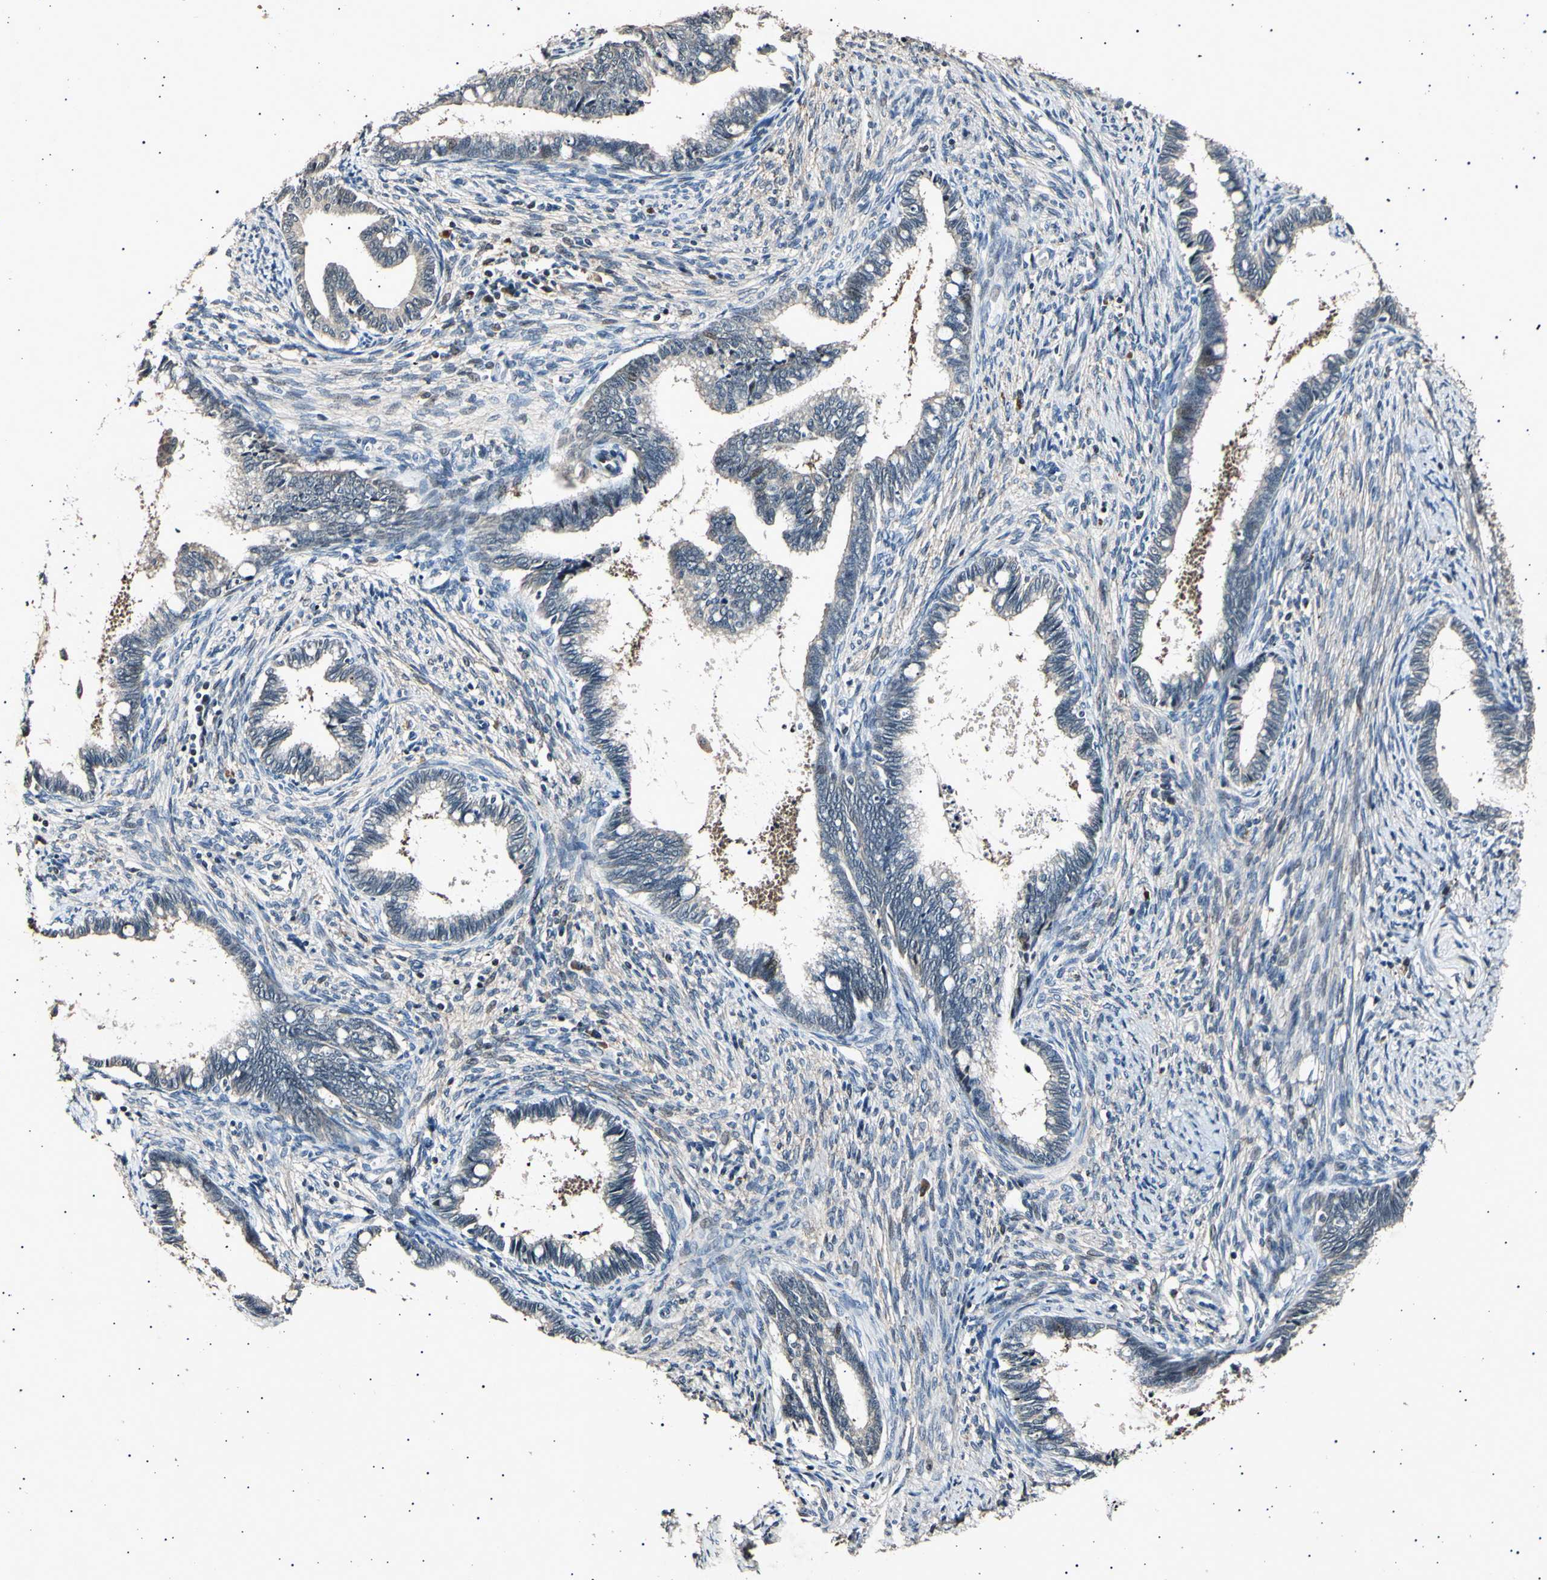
{"staining": {"intensity": "negative", "quantity": "none", "location": "none"}, "tissue": "cervical cancer", "cell_type": "Tumor cells", "image_type": "cancer", "snomed": [{"axis": "morphology", "description": "Adenocarcinoma, NOS"}, {"axis": "topography", "description": "Cervix"}], "caption": "The micrograph exhibits no significant staining in tumor cells of cervical adenocarcinoma.", "gene": "ADCY3", "patient": {"sex": "female", "age": 44}}